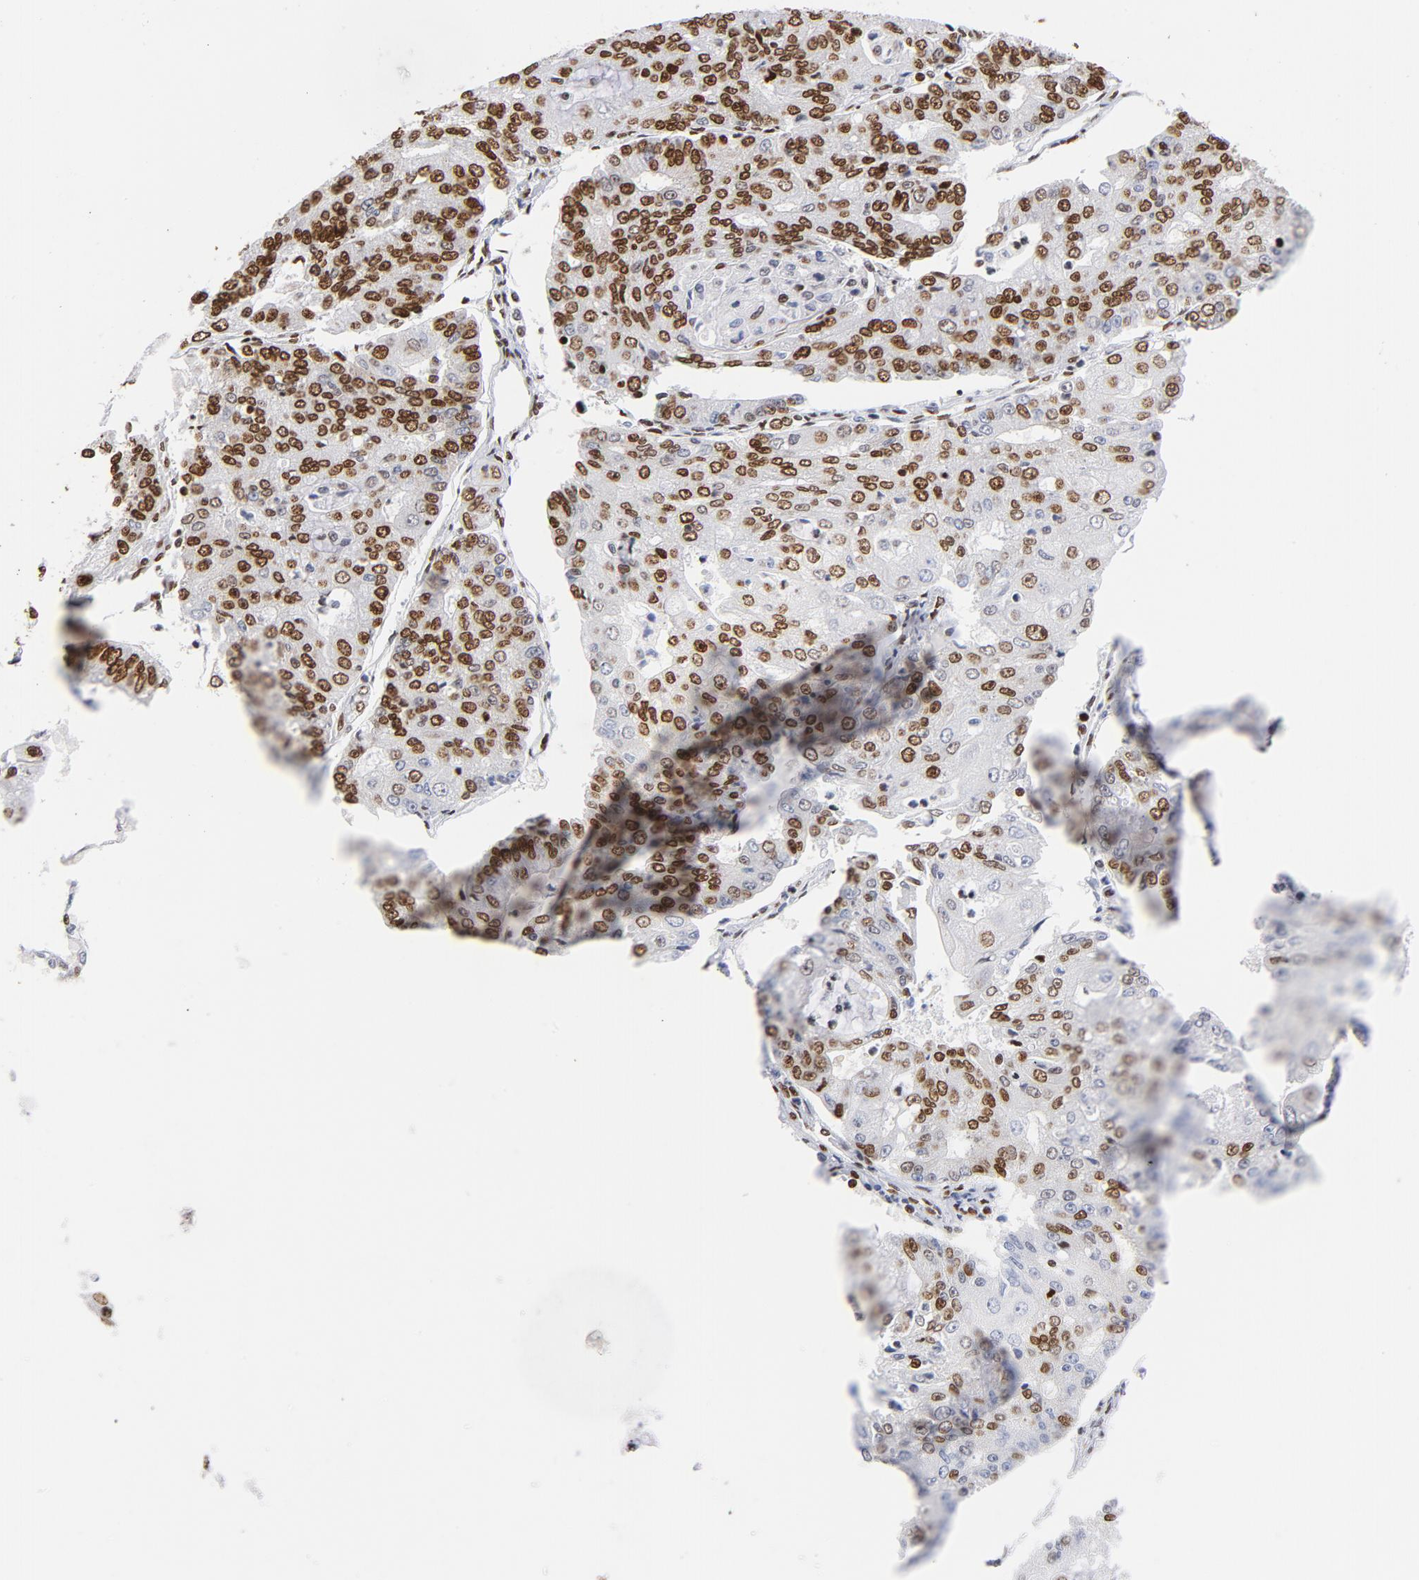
{"staining": {"intensity": "moderate", "quantity": ">75%", "location": "nuclear"}, "tissue": "endometrial cancer", "cell_type": "Tumor cells", "image_type": "cancer", "snomed": [{"axis": "morphology", "description": "Adenocarcinoma, NOS"}, {"axis": "topography", "description": "Endometrium"}], "caption": "Immunohistochemical staining of human adenocarcinoma (endometrial) shows moderate nuclear protein staining in approximately >75% of tumor cells.", "gene": "TOP2B", "patient": {"sex": "female", "age": 56}}